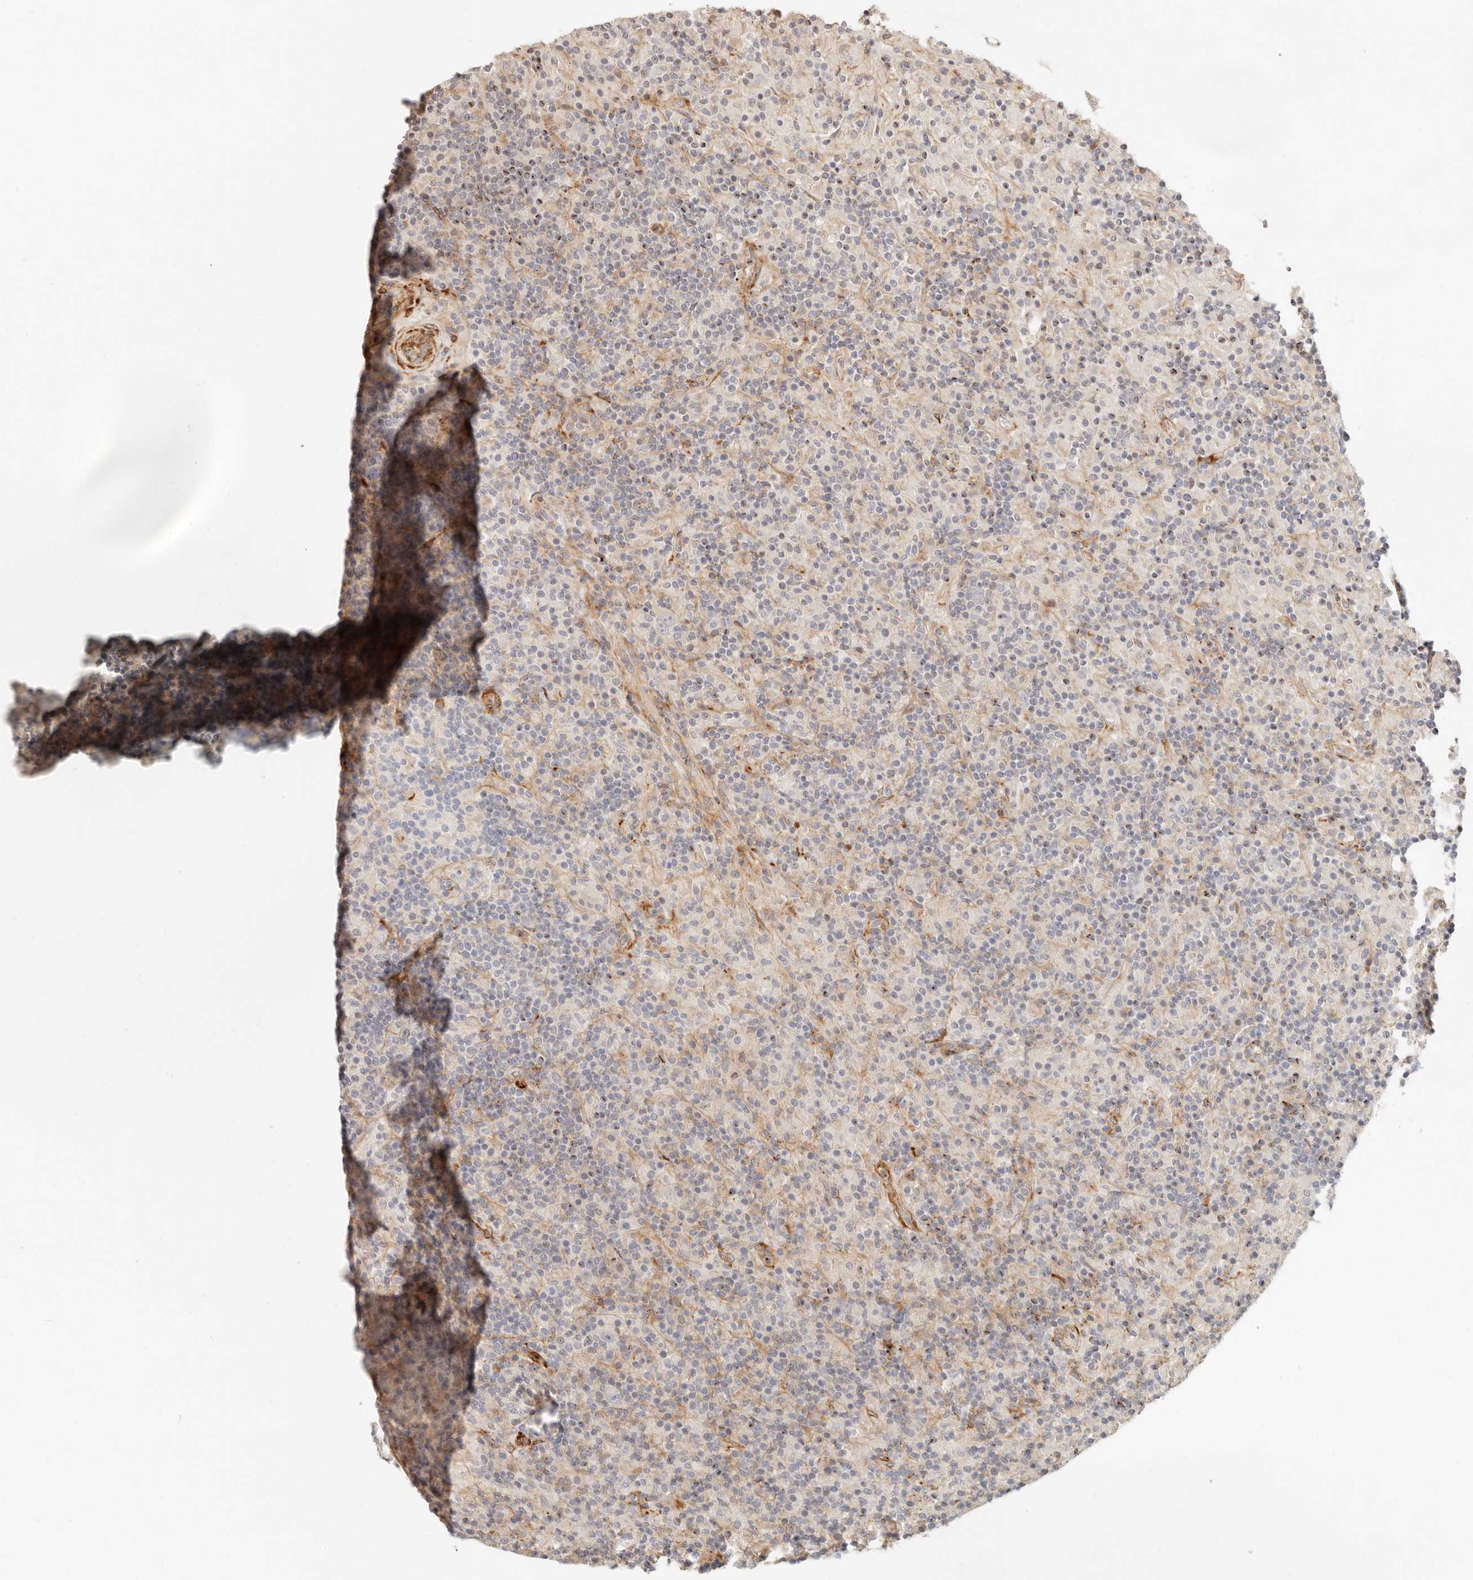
{"staining": {"intensity": "negative", "quantity": "none", "location": "none"}, "tissue": "lymphoma", "cell_type": "Tumor cells", "image_type": "cancer", "snomed": [{"axis": "morphology", "description": "Hodgkin's disease, NOS"}, {"axis": "topography", "description": "Lymph node"}], "caption": "The micrograph shows no staining of tumor cells in lymphoma.", "gene": "SASS6", "patient": {"sex": "male", "age": 70}}